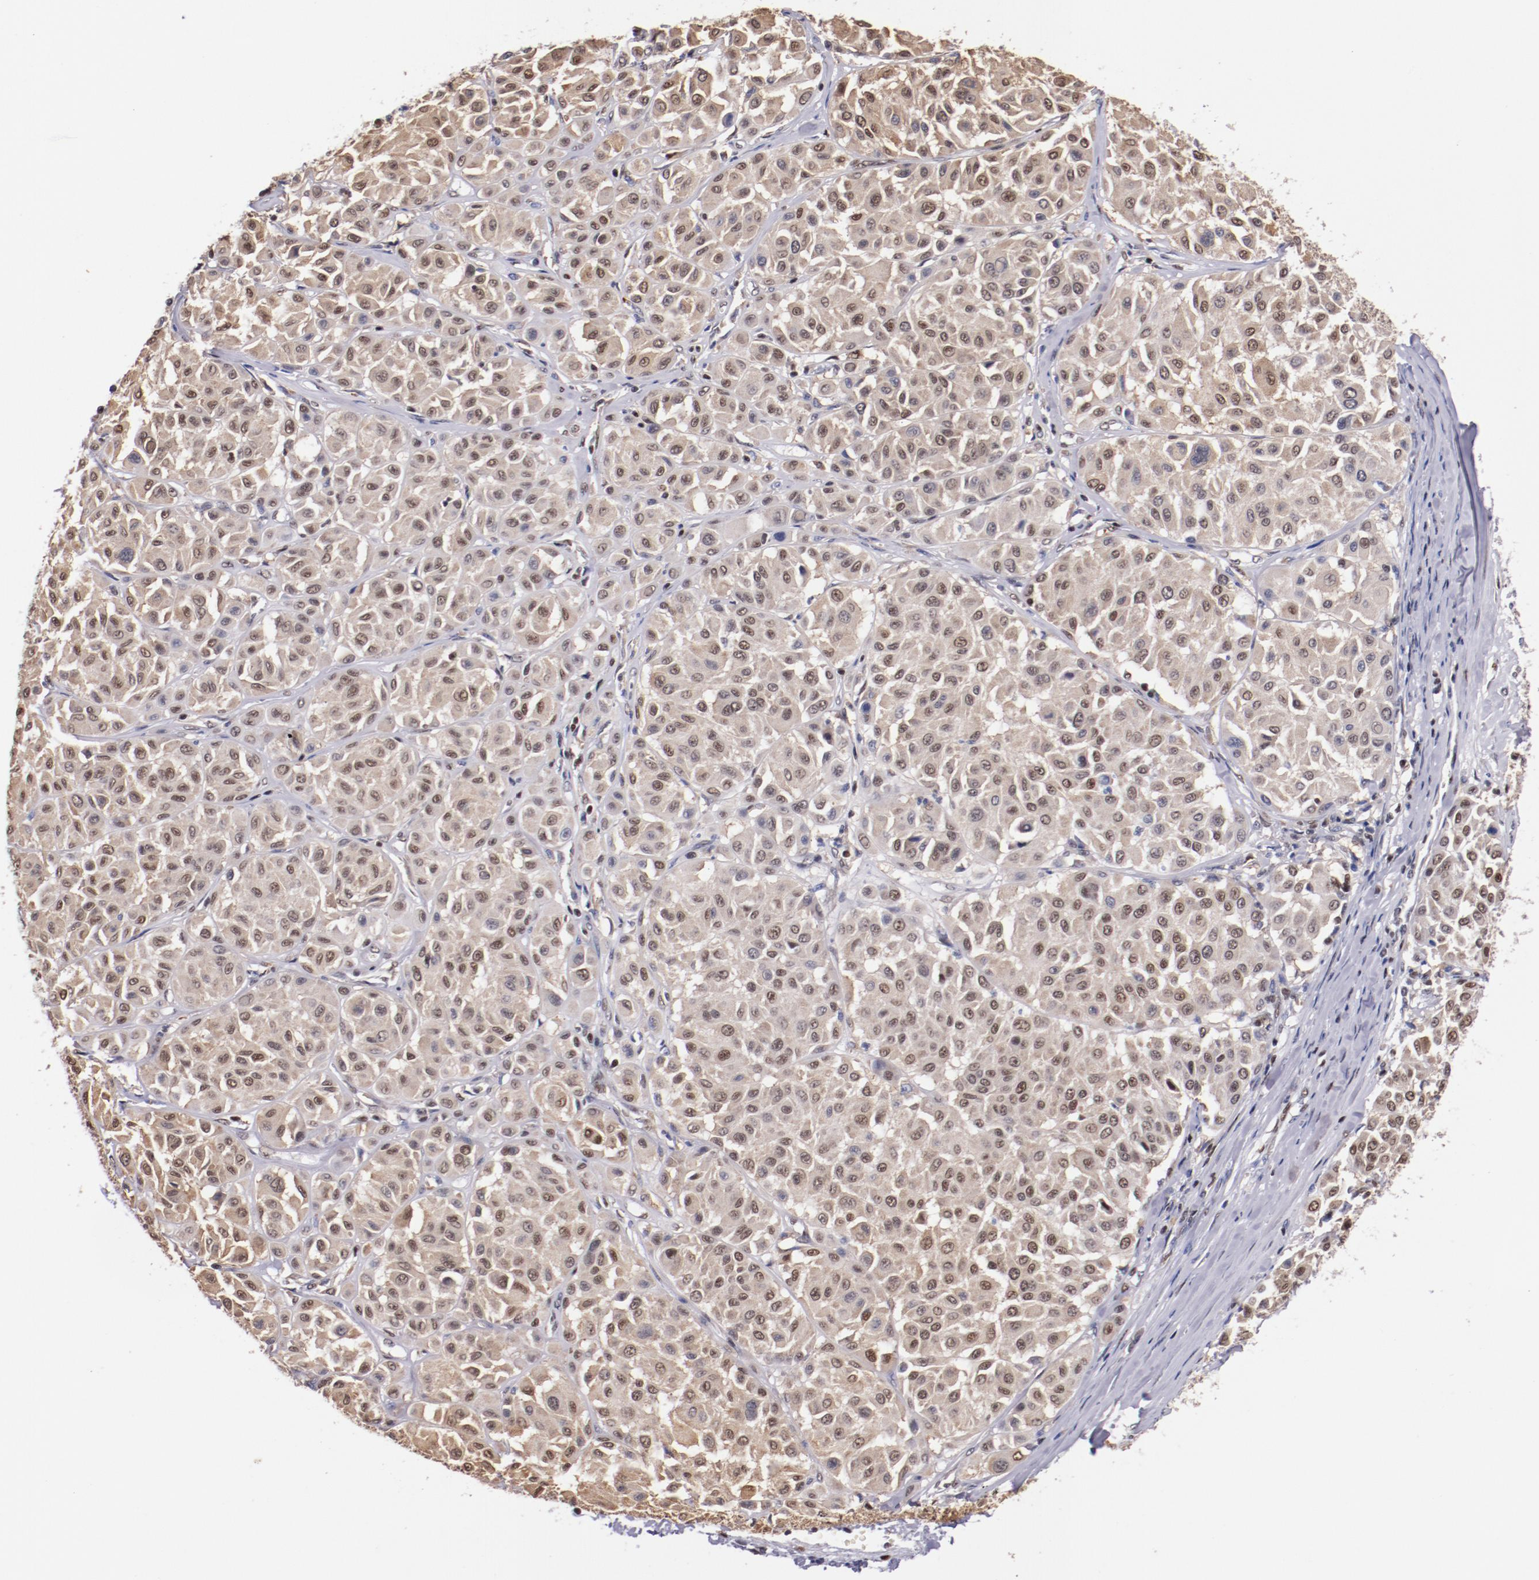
{"staining": {"intensity": "weak", "quantity": "<25%", "location": "nuclear"}, "tissue": "melanoma", "cell_type": "Tumor cells", "image_type": "cancer", "snomed": [{"axis": "morphology", "description": "Malignant melanoma, Metastatic site"}, {"axis": "topography", "description": "Soft tissue"}], "caption": "Human melanoma stained for a protein using immunohistochemistry (IHC) demonstrates no positivity in tumor cells.", "gene": "SRF", "patient": {"sex": "male", "age": 41}}